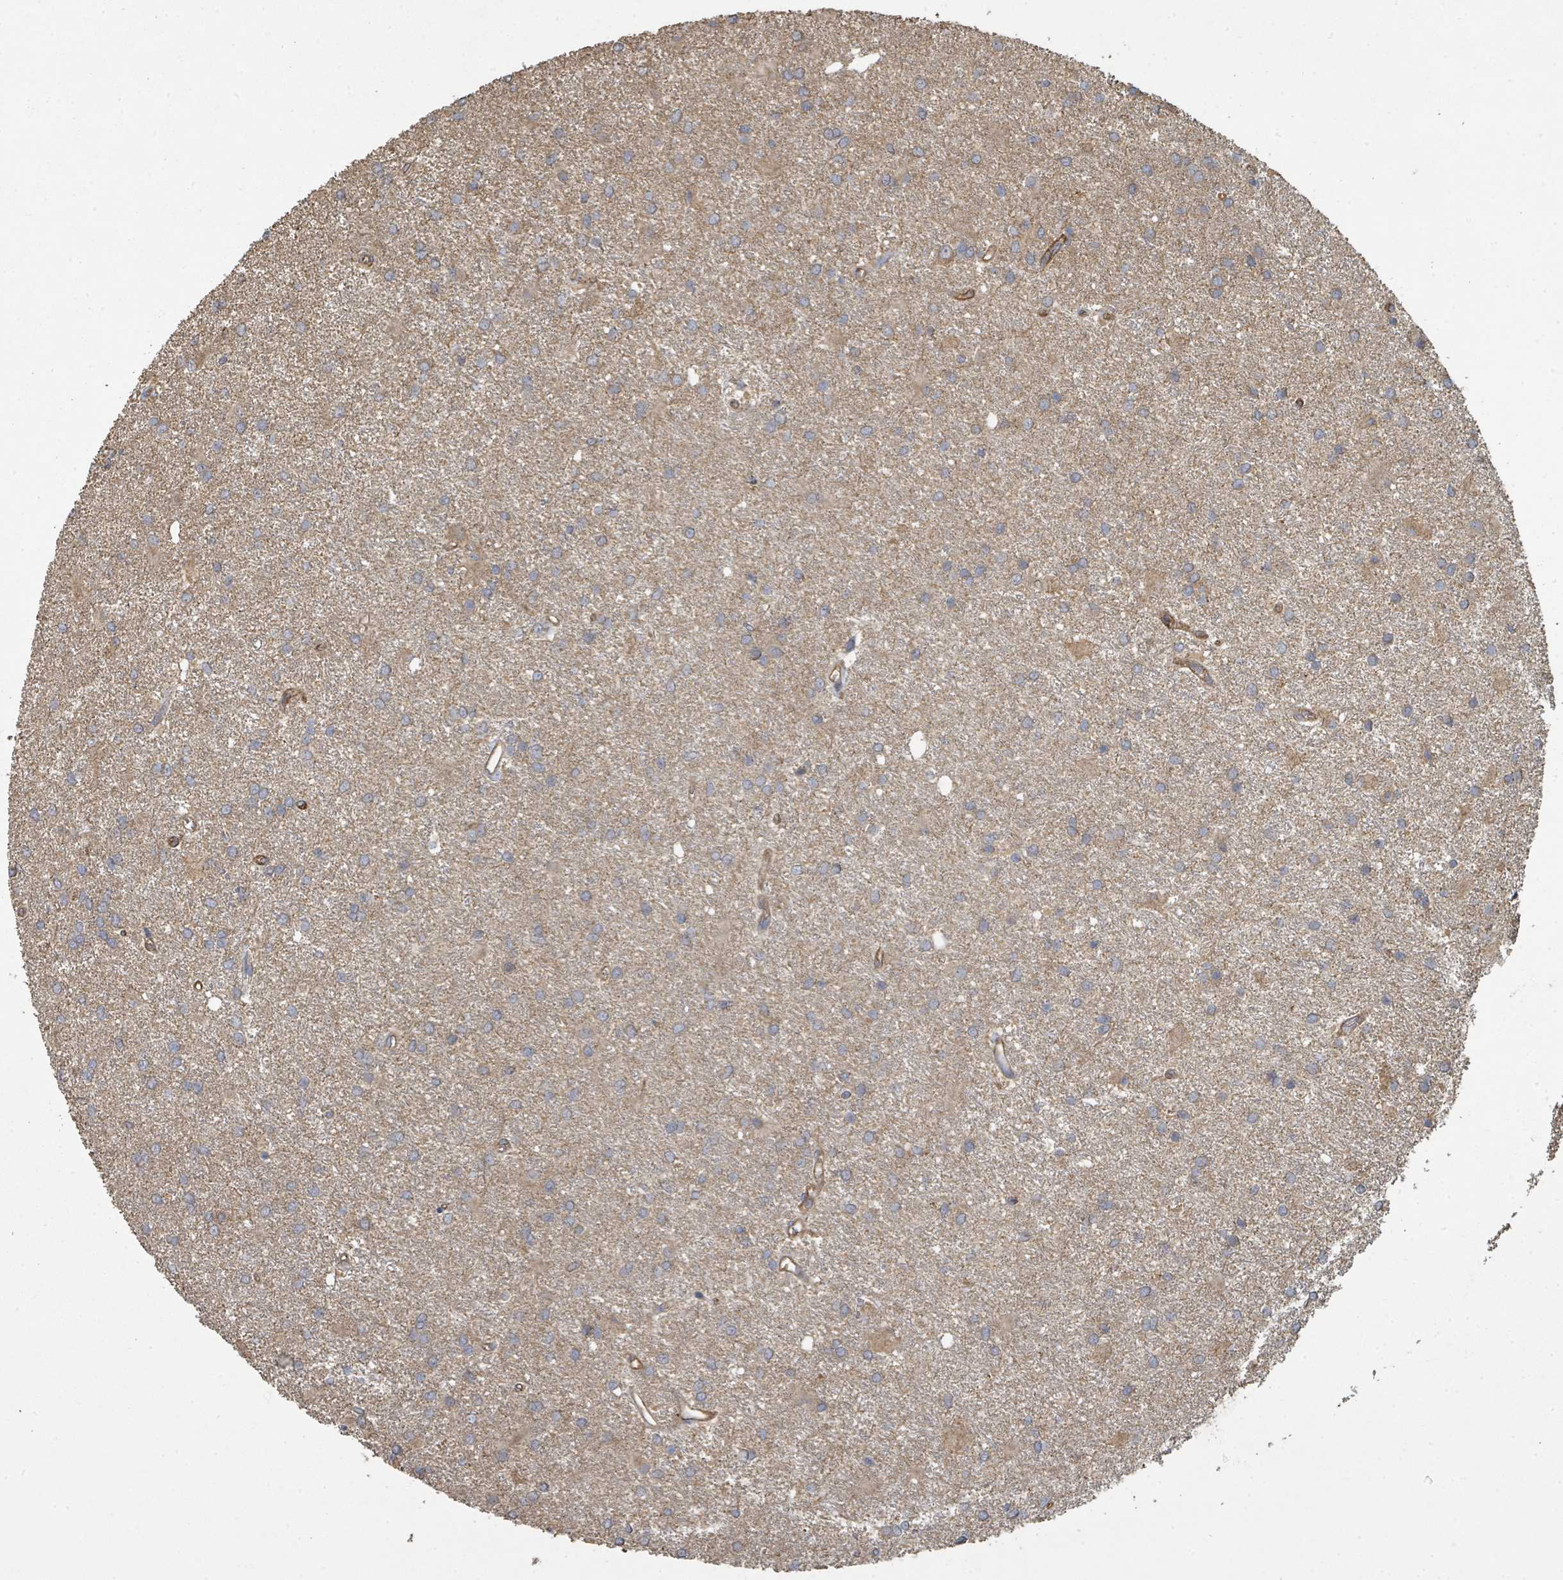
{"staining": {"intensity": "moderate", "quantity": "<25%", "location": "cytoplasmic/membranous"}, "tissue": "glioma", "cell_type": "Tumor cells", "image_type": "cancer", "snomed": [{"axis": "morphology", "description": "Glioma, malignant, High grade"}, {"axis": "topography", "description": "Brain"}], "caption": "Human malignant glioma (high-grade) stained for a protein (brown) exhibits moderate cytoplasmic/membranous positive positivity in about <25% of tumor cells.", "gene": "WDFY1", "patient": {"sex": "female", "age": 50}}